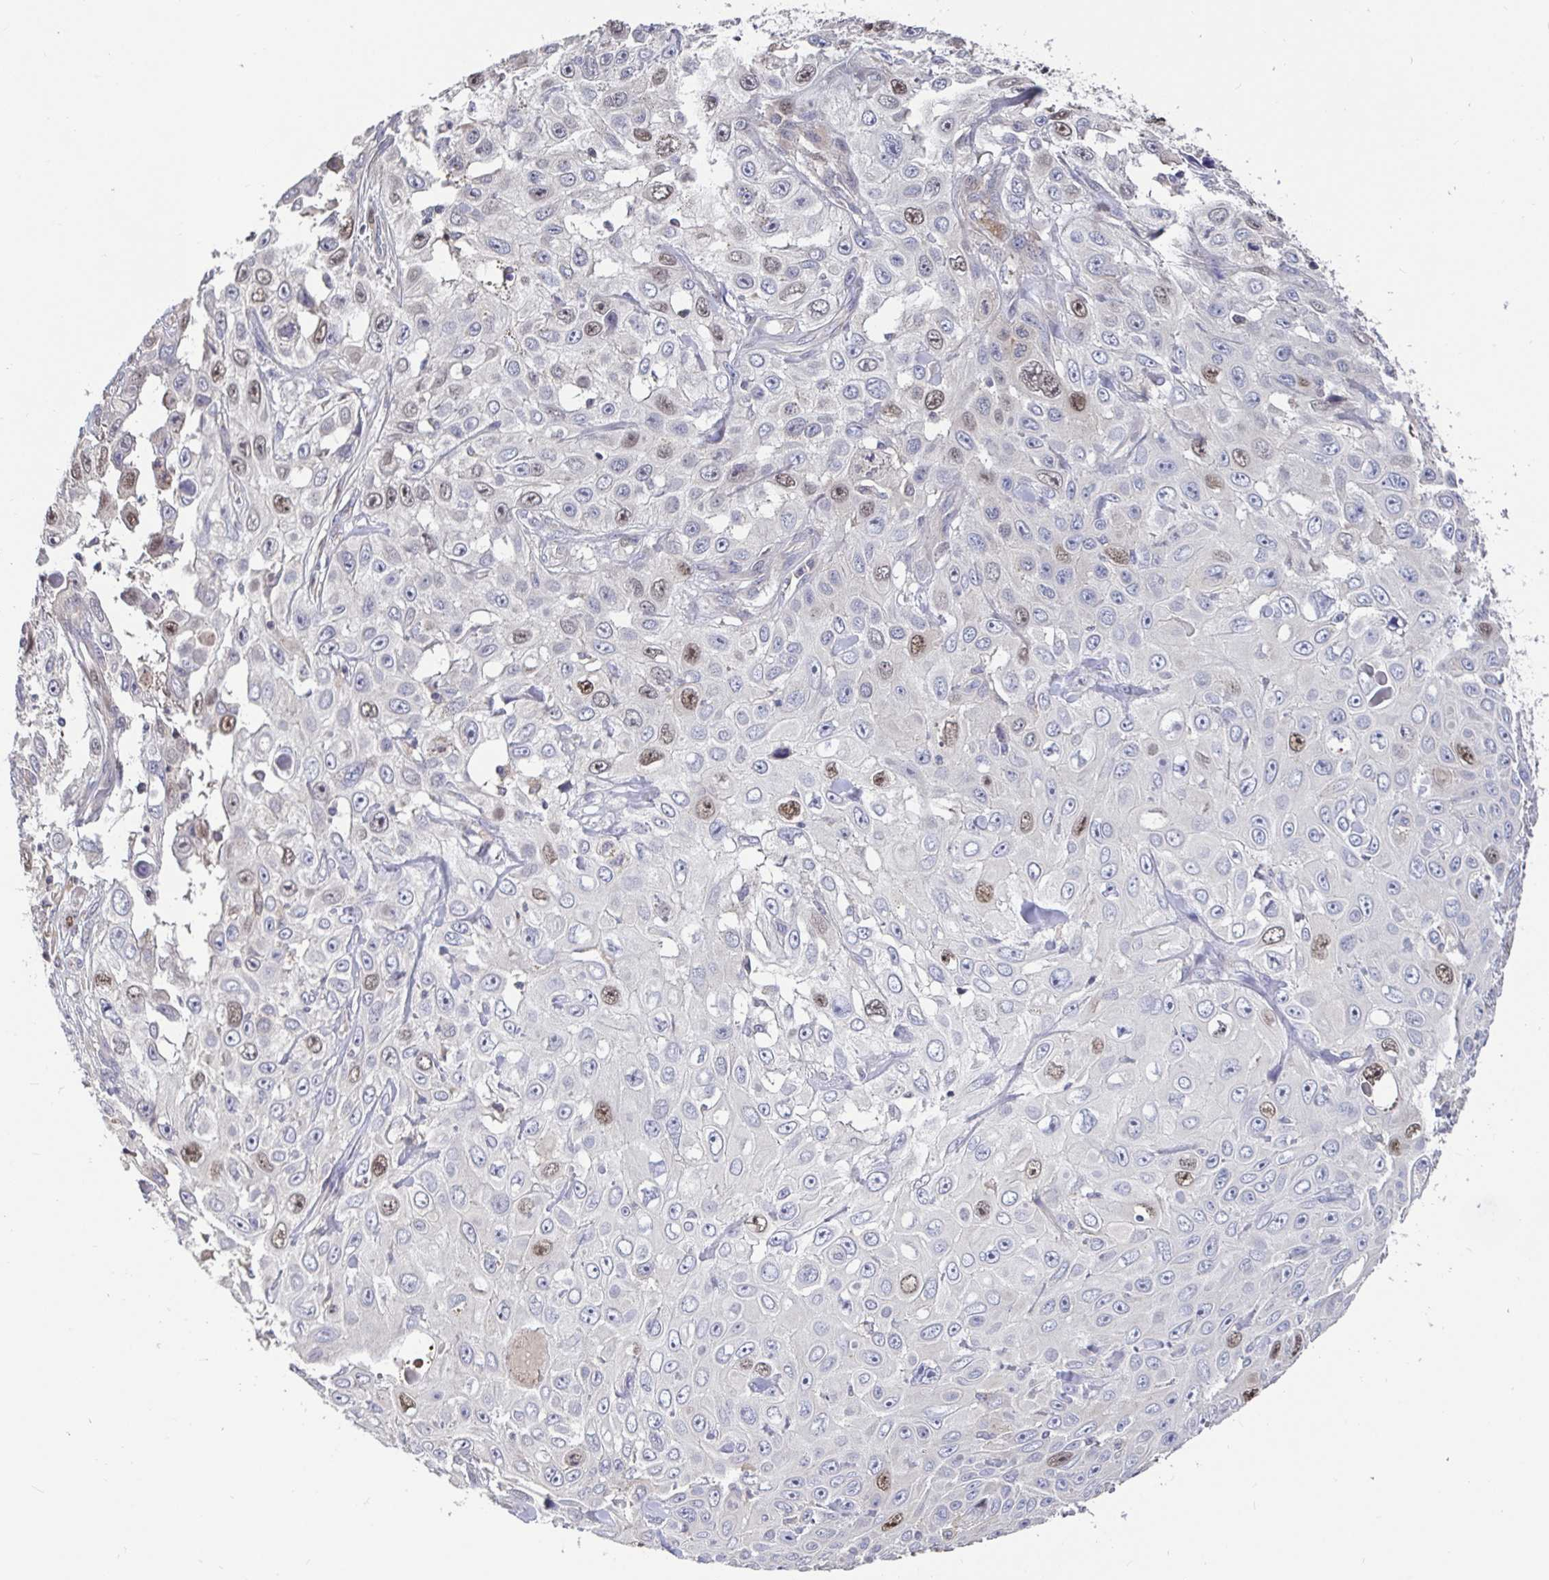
{"staining": {"intensity": "weak", "quantity": "<25%", "location": "nuclear"}, "tissue": "skin cancer", "cell_type": "Tumor cells", "image_type": "cancer", "snomed": [{"axis": "morphology", "description": "Squamous cell carcinoma, NOS"}, {"axis": "topography", "description": "Skin"}], "caption": "Immunohistochemistry of skin cancer demonstrates no expression in tumor cells.", "gene": "ANLN", "patient": {"sex": "male", "age": 82}}